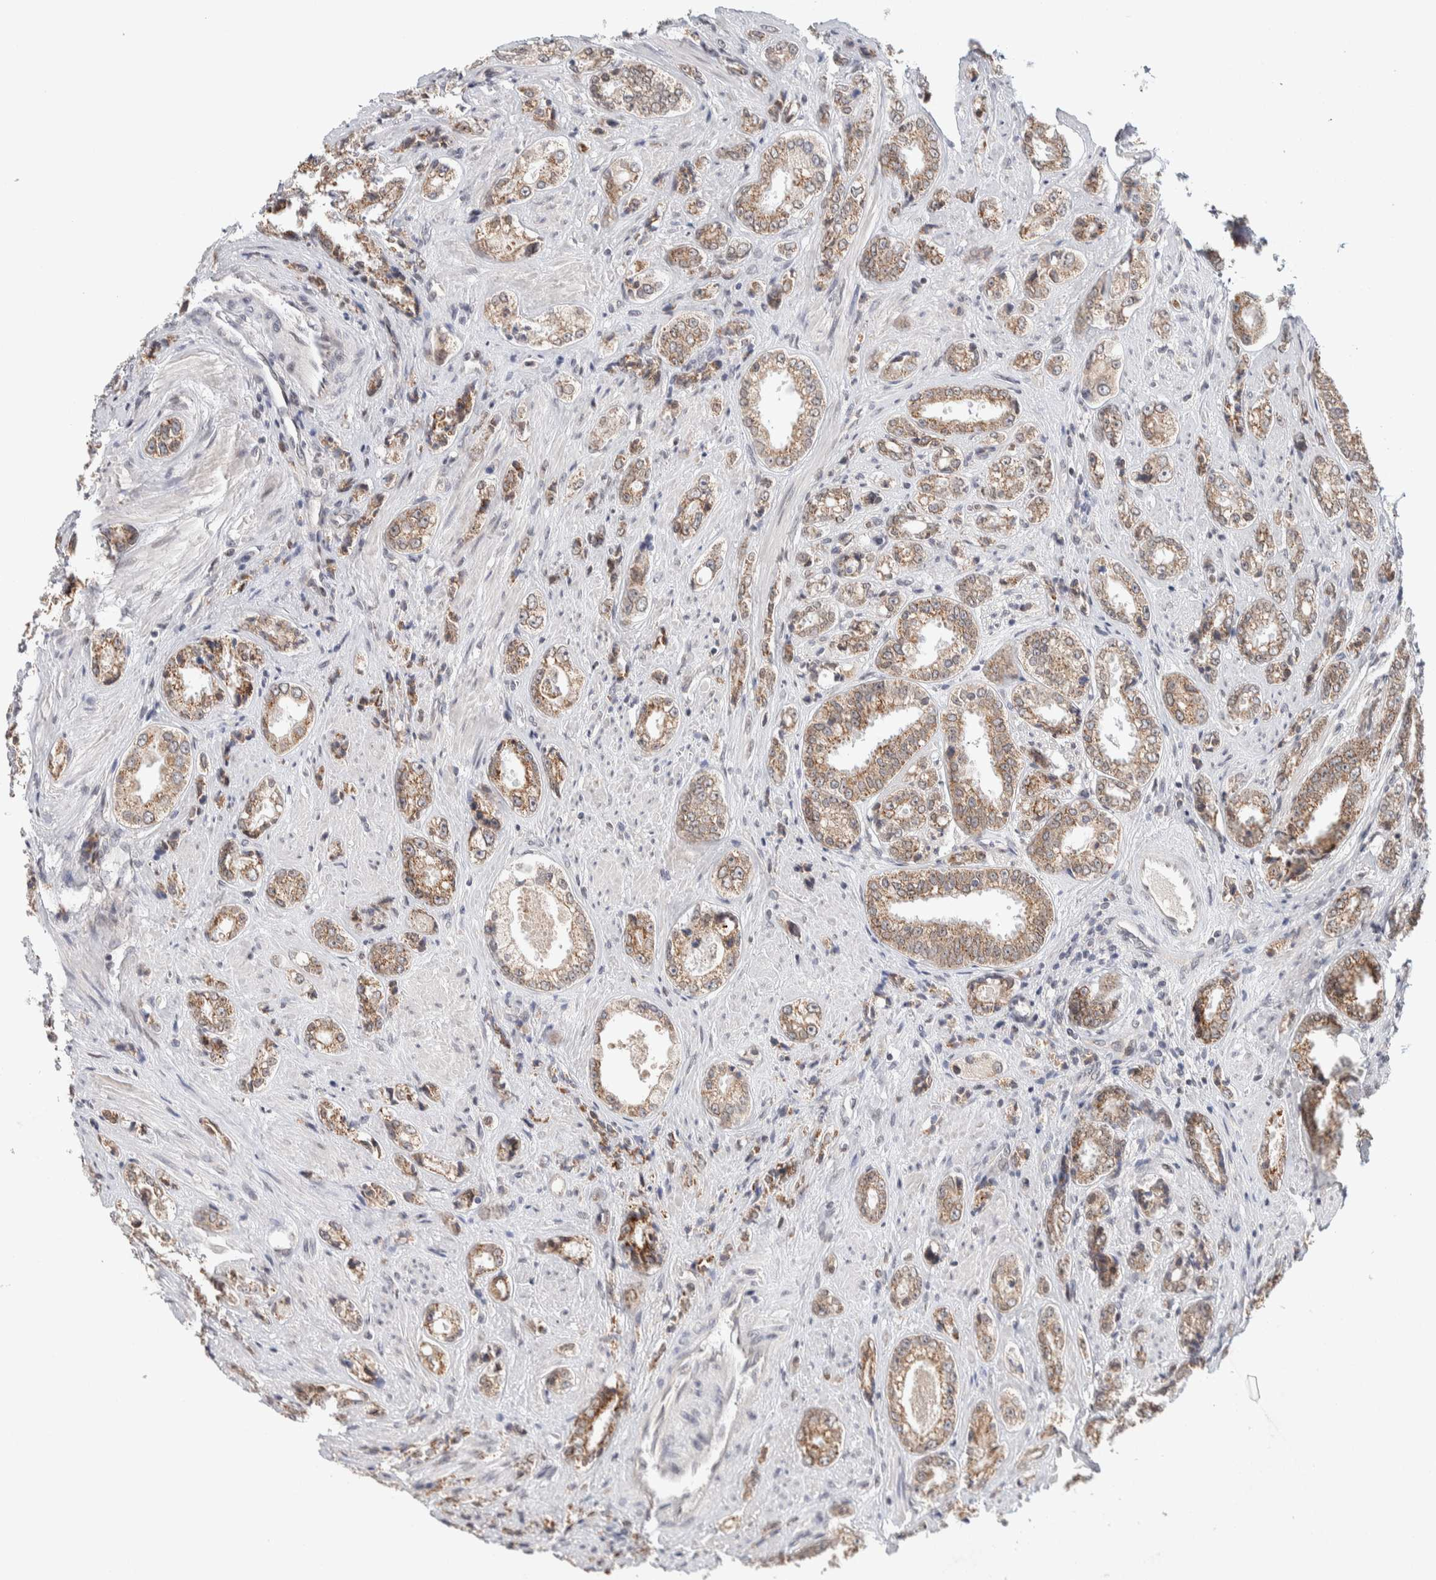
{"staining": {"intensity": "moderate", "quantity": ">75%", "location": "cytoplasmic/membranous"}, "tissue": "prostate cancer", "cell_type": "Tumor cells", "image_type": "cancer", "snomed": [{"axis": "morphology", "description": "Adenocarcinoma, High grade"}, {"axis": "topography", "description": "Prostate"}], "caption": "IHC image of prostate cancer stained for a protein (brown), which displays medium levels of moderate cytoplasmic/membranous positivity in approximately >75% of tumor cells.", "gene": "CRAT", "patient": {"sex": "male", "age": 61}}